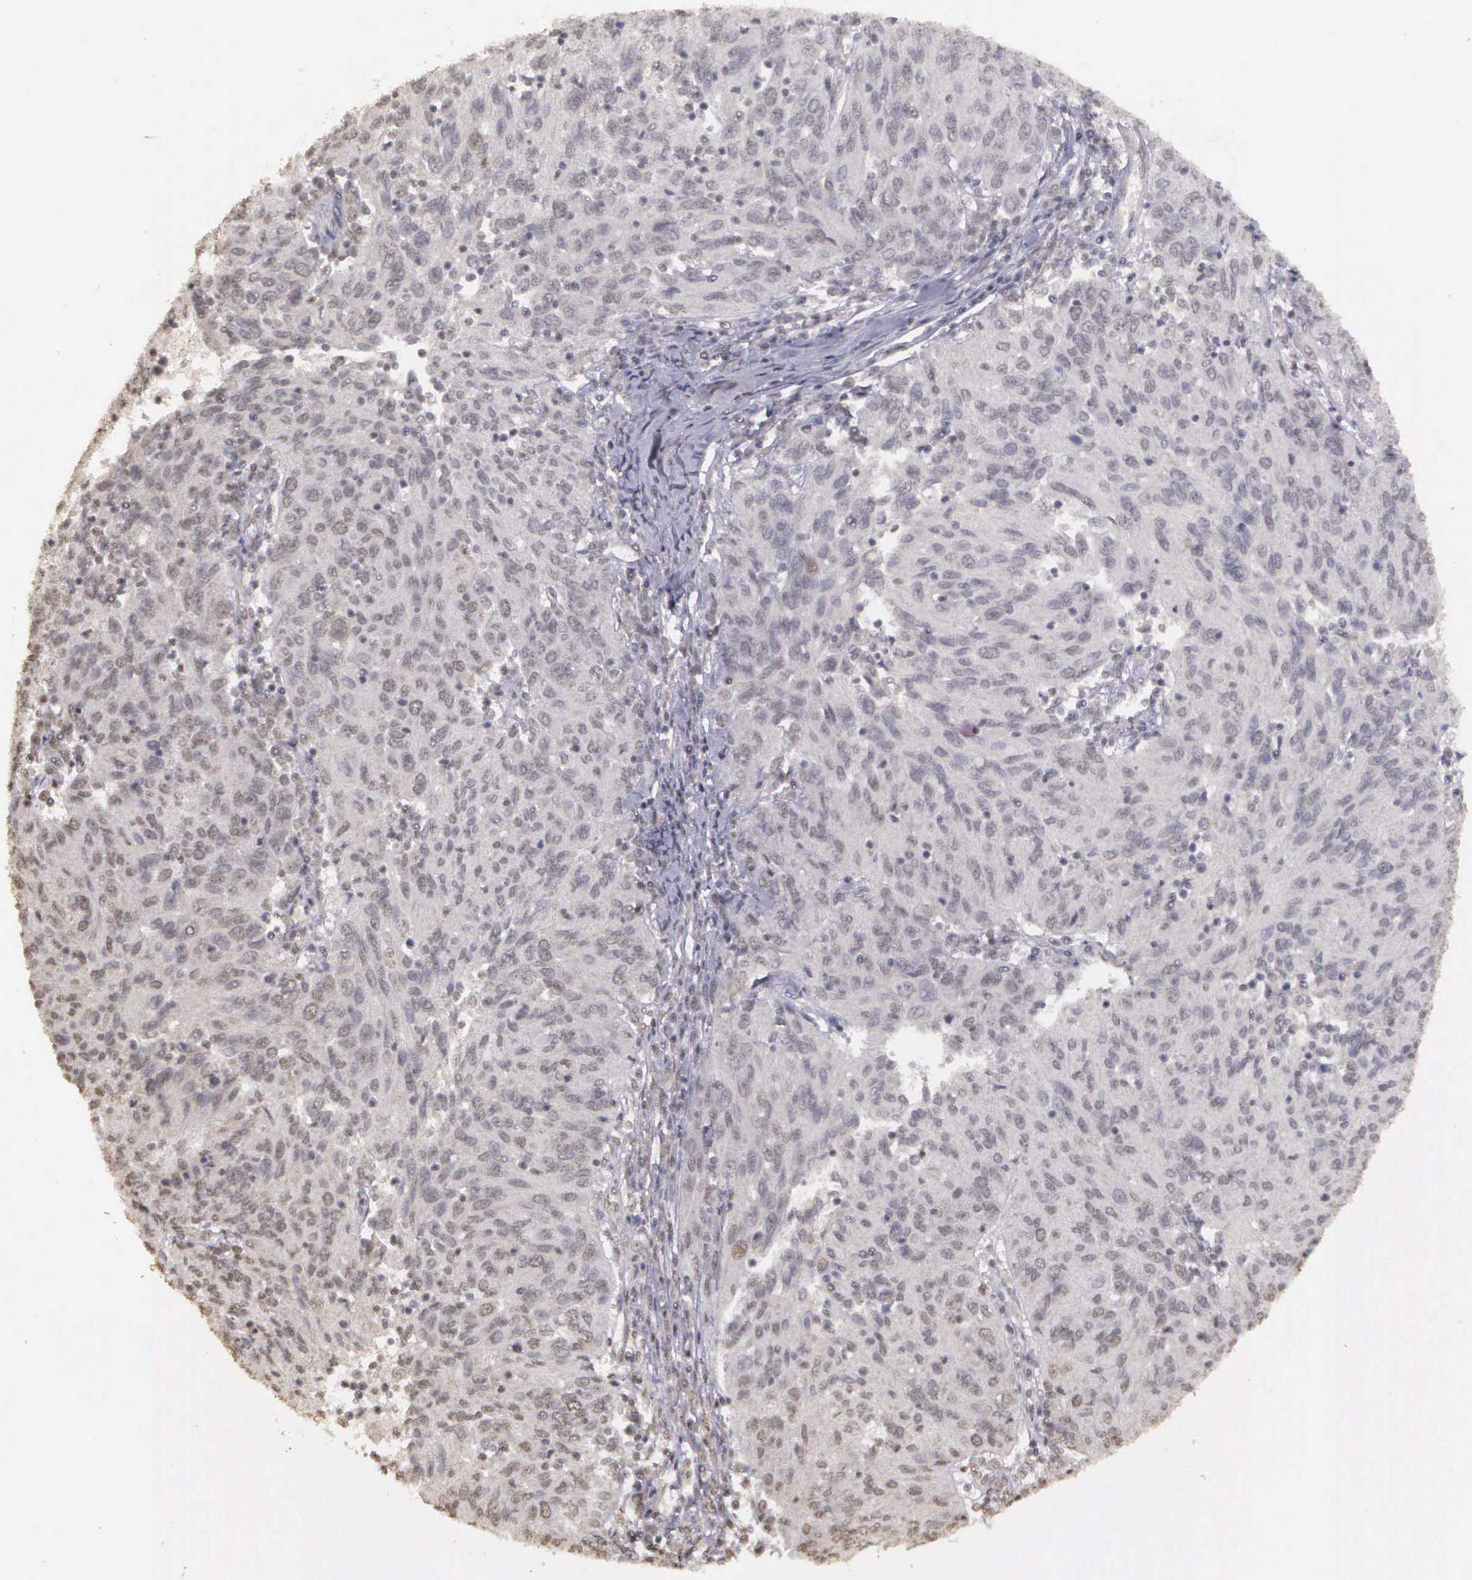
{"staining": {"intensity": "negative", "quantity": "none", "location": "none"}, "tissue": "ovarian cancer", "cell_type": "Tumor cells", "image_type": "cancer", "snomed": [{"axis": "morphology", "description": "Carcinoma, endometroid"}, {"axis": "topography", "description": "Ovary"}], "caption": "Immunohistochemistry (IHC) of endometroid carcinoma (ovarian) shows no expression in tumor cells. Nuclei are stained in blue.", "gene": "ARMCX5", "patient": {"sex": "female", "age": 50}}